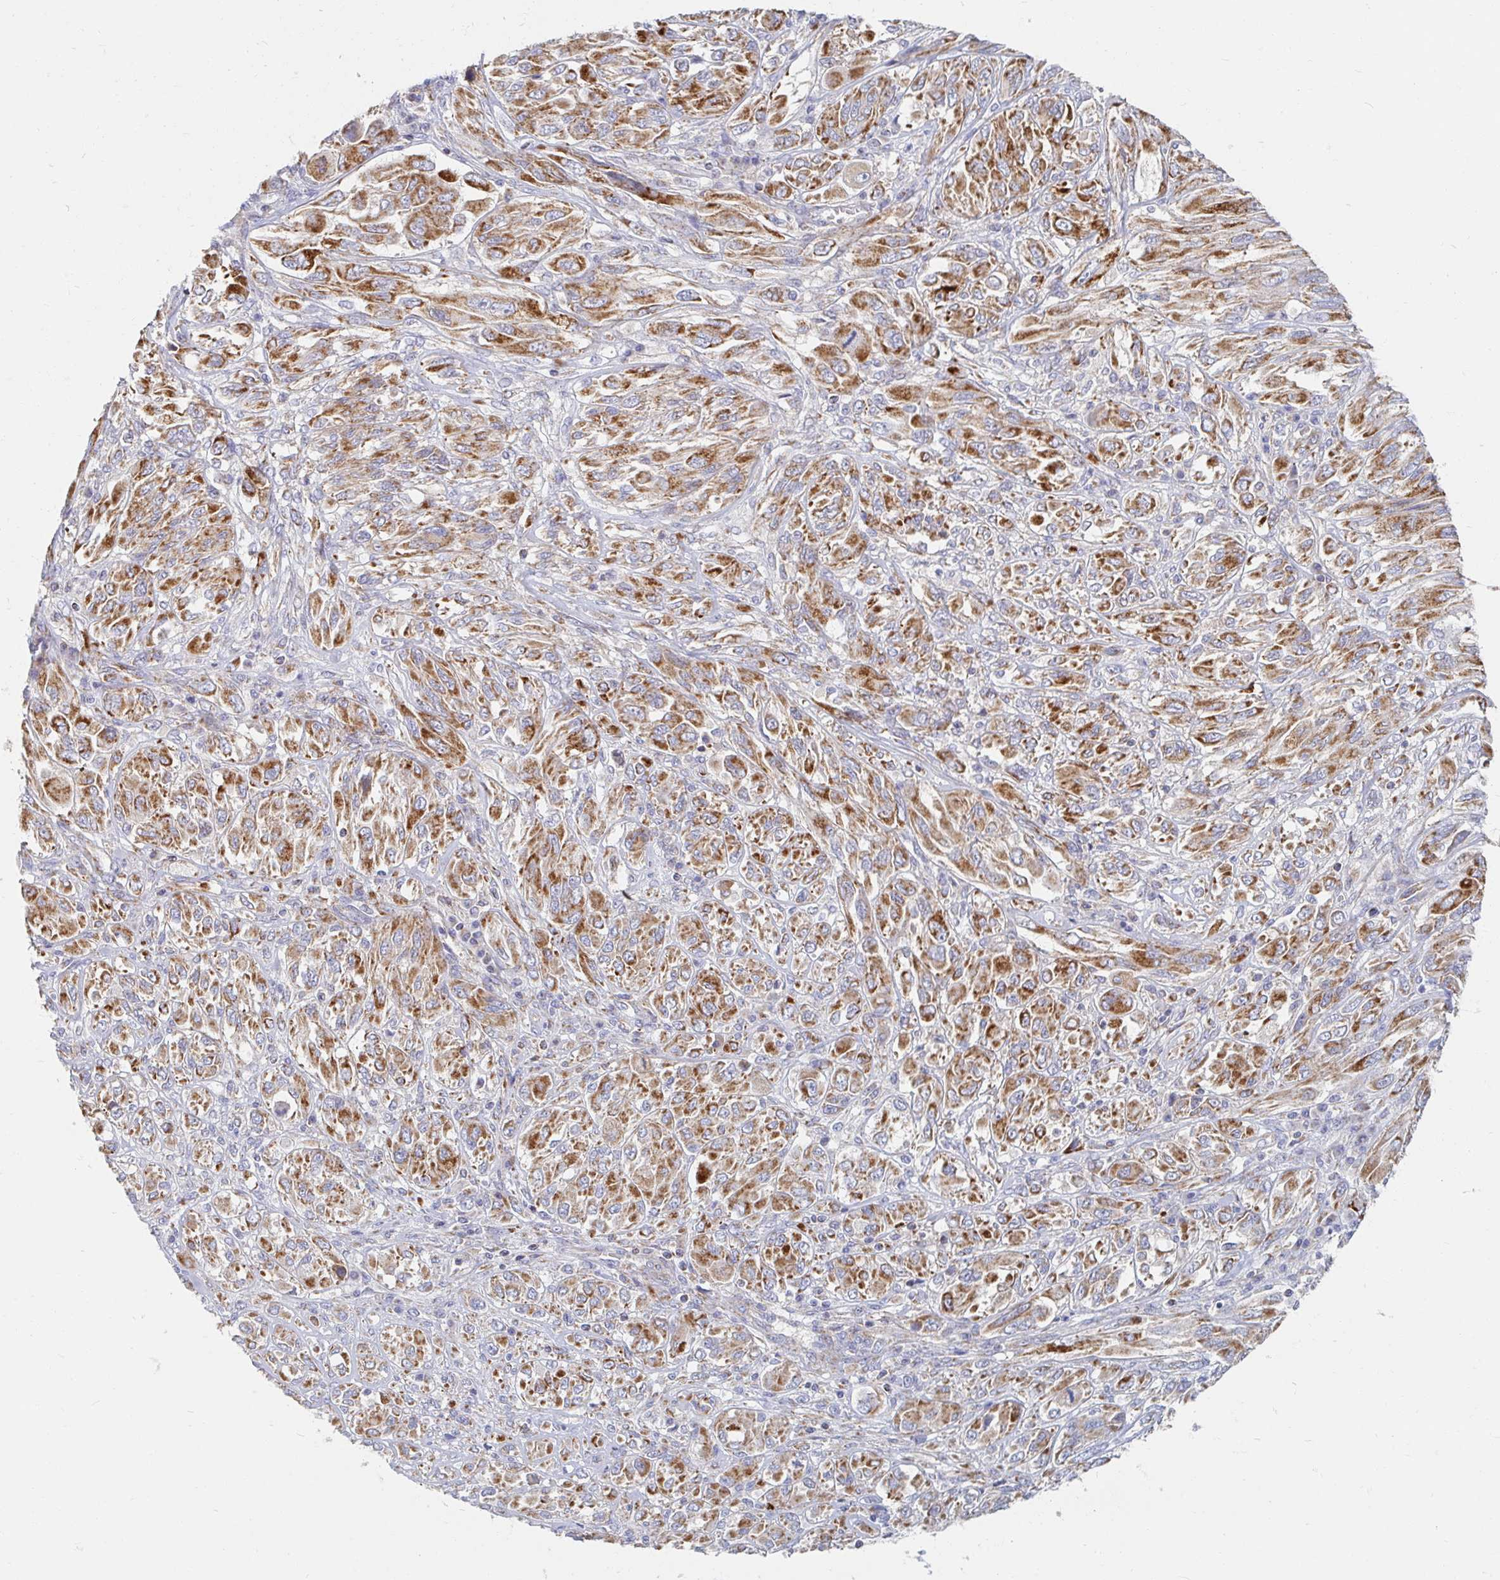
{"staining": {"intensity": "strong", "quantity": ">75%", "location": "cytoplasmic/membranous"}, "tissue": "melanoma", "cell_type": "Tumor cells", "image_type": "cancer", "snomed": [{"axis": "morphology", "description": "Malignant melanoma, NOS"}, {"axis": "topography", "description": "Skin"}], "caption": "The histopathology image displays immunohistochemical staining of malignant melanoma. There is strong cytoplasmic/membranous staining is identified in approximately >75% of tumor cells. Nuclei are stained in blue.", "gene": "MAVS", "patient": {"sex": "female", "age": 91}}